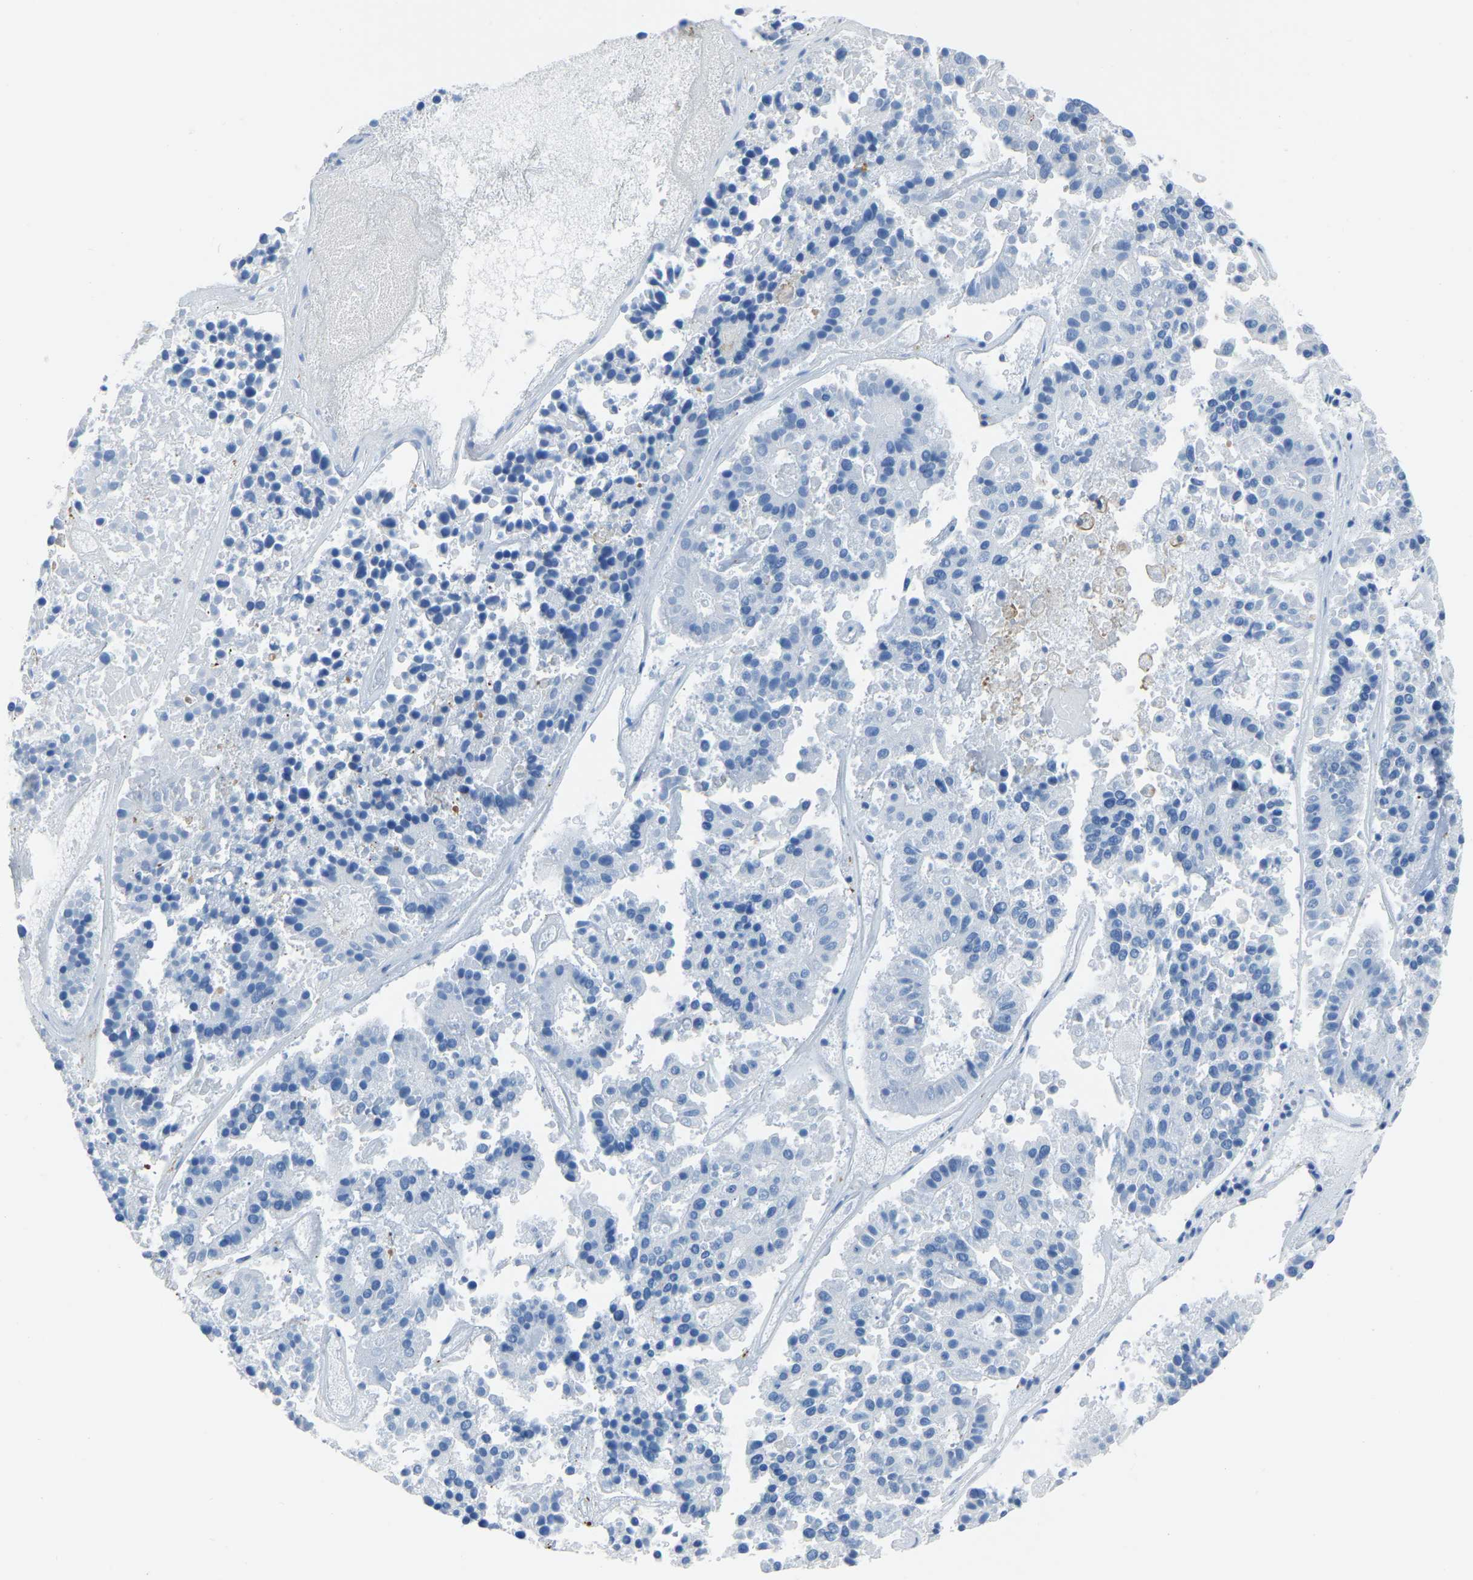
{"staining": {"intensity": "negative", "quantity": "none", "location": "none"}, "tissue": "pancreatic cancer", "cell_type": "Tumor cells", "image_type": "cancer", "snomed": [{"axis": "morphology", "description": "Adenocarcinoma, NOS"}, {"axis": "topography", "description": "Pancreas"}], "caption": "The photomicrograph displays no staining of tumor cells in adenocarcinoma (pancreatic).", "gene": "LSP1", "patient": {"sex": "male", "age": 50}}